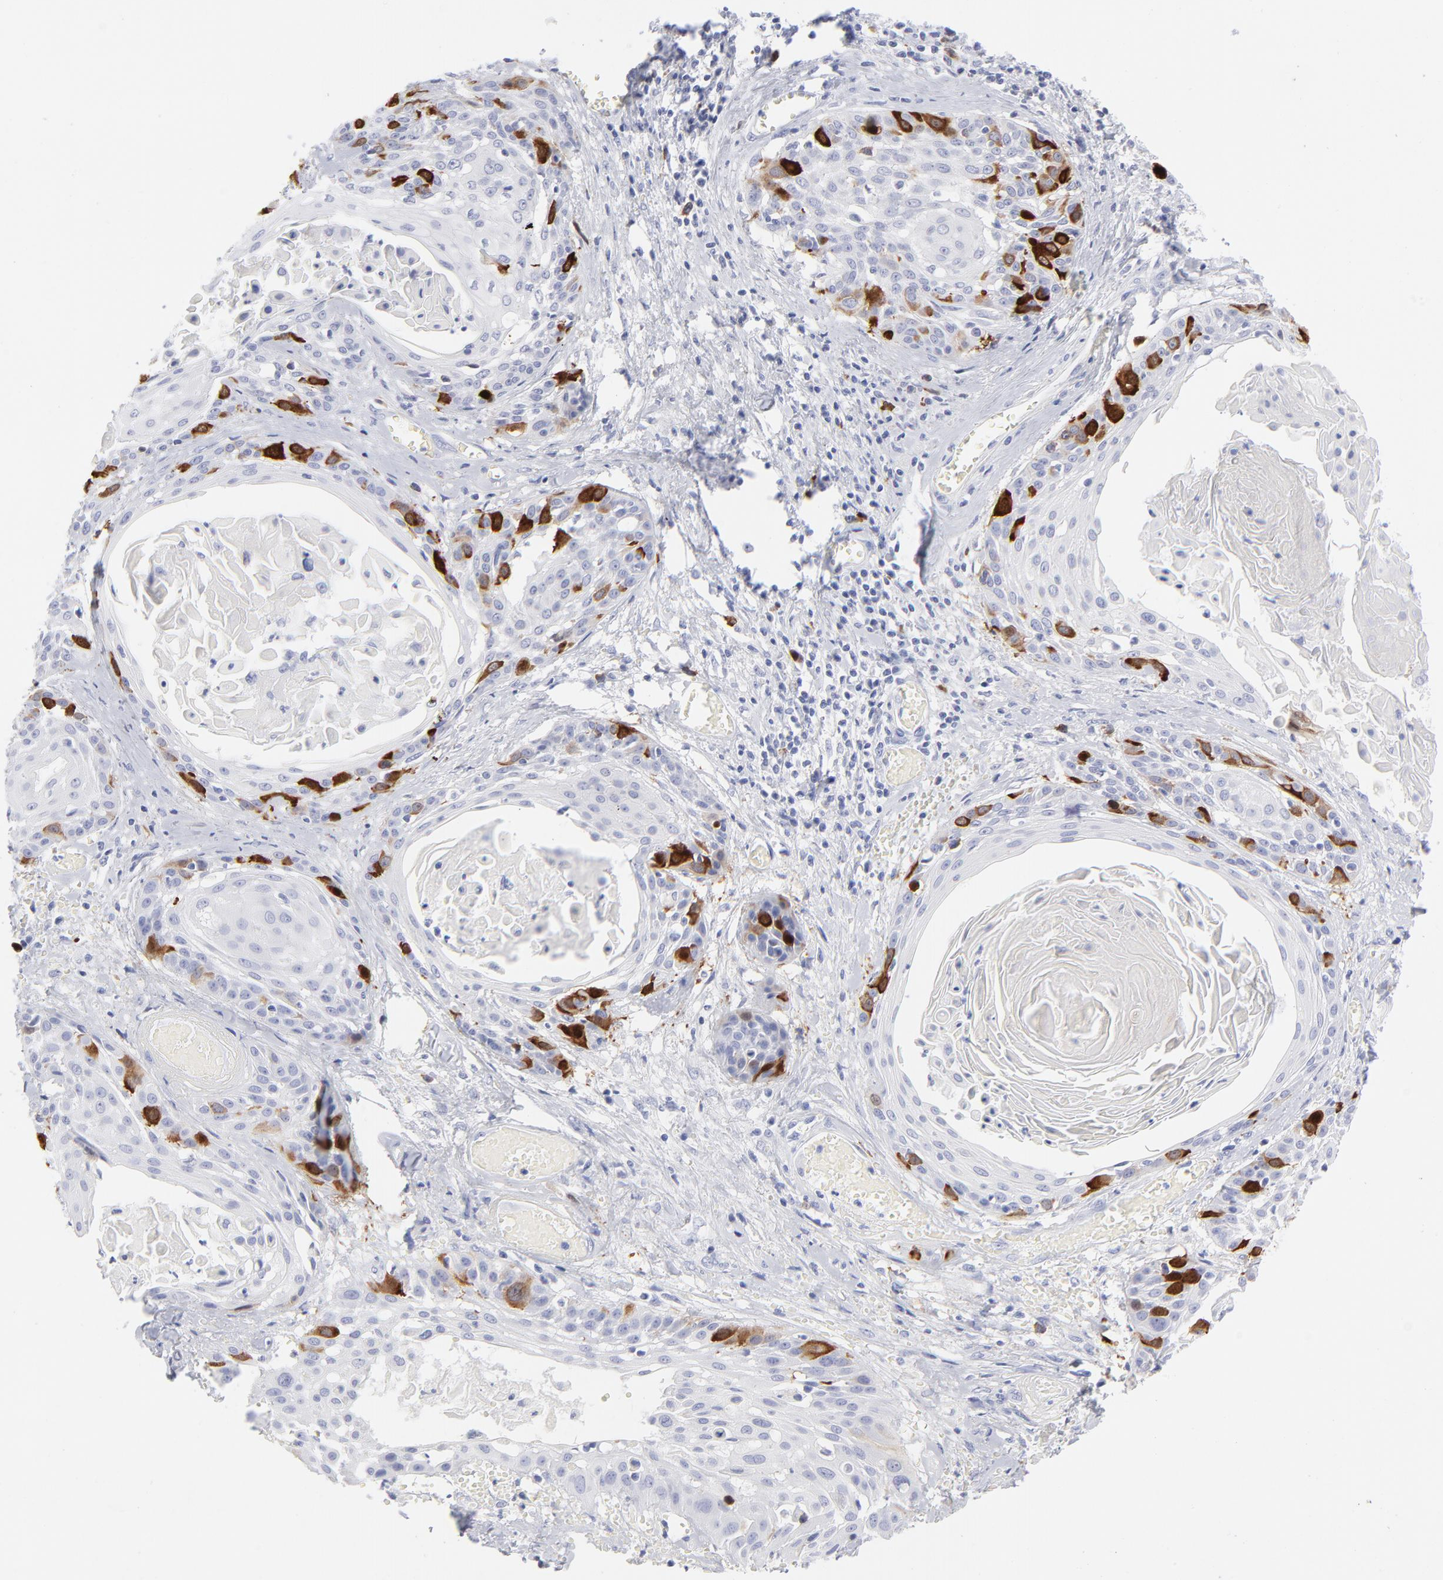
{"staining": {"intensity": "strong", "quantity": "<25%", "location": "cytoplasmic/membranous"}, "tissue": "cervical cancer", "cell_type": "Tumor cells", "image_type": "cancer", "snomed": [{"axis": "morphology", "description": "Squamous cell carcinoma, NOS"}, {"axis": "topography", "description": "Cervix"}], "caption": "Strong cytoplasmic/membranous expression is seen in about <25% of tumor cells in cervical cancer. (IHC, brightfield microscopy, high magnification).", "gene": "CCNB1", "patient": {"sex": "female", "age": 57}}